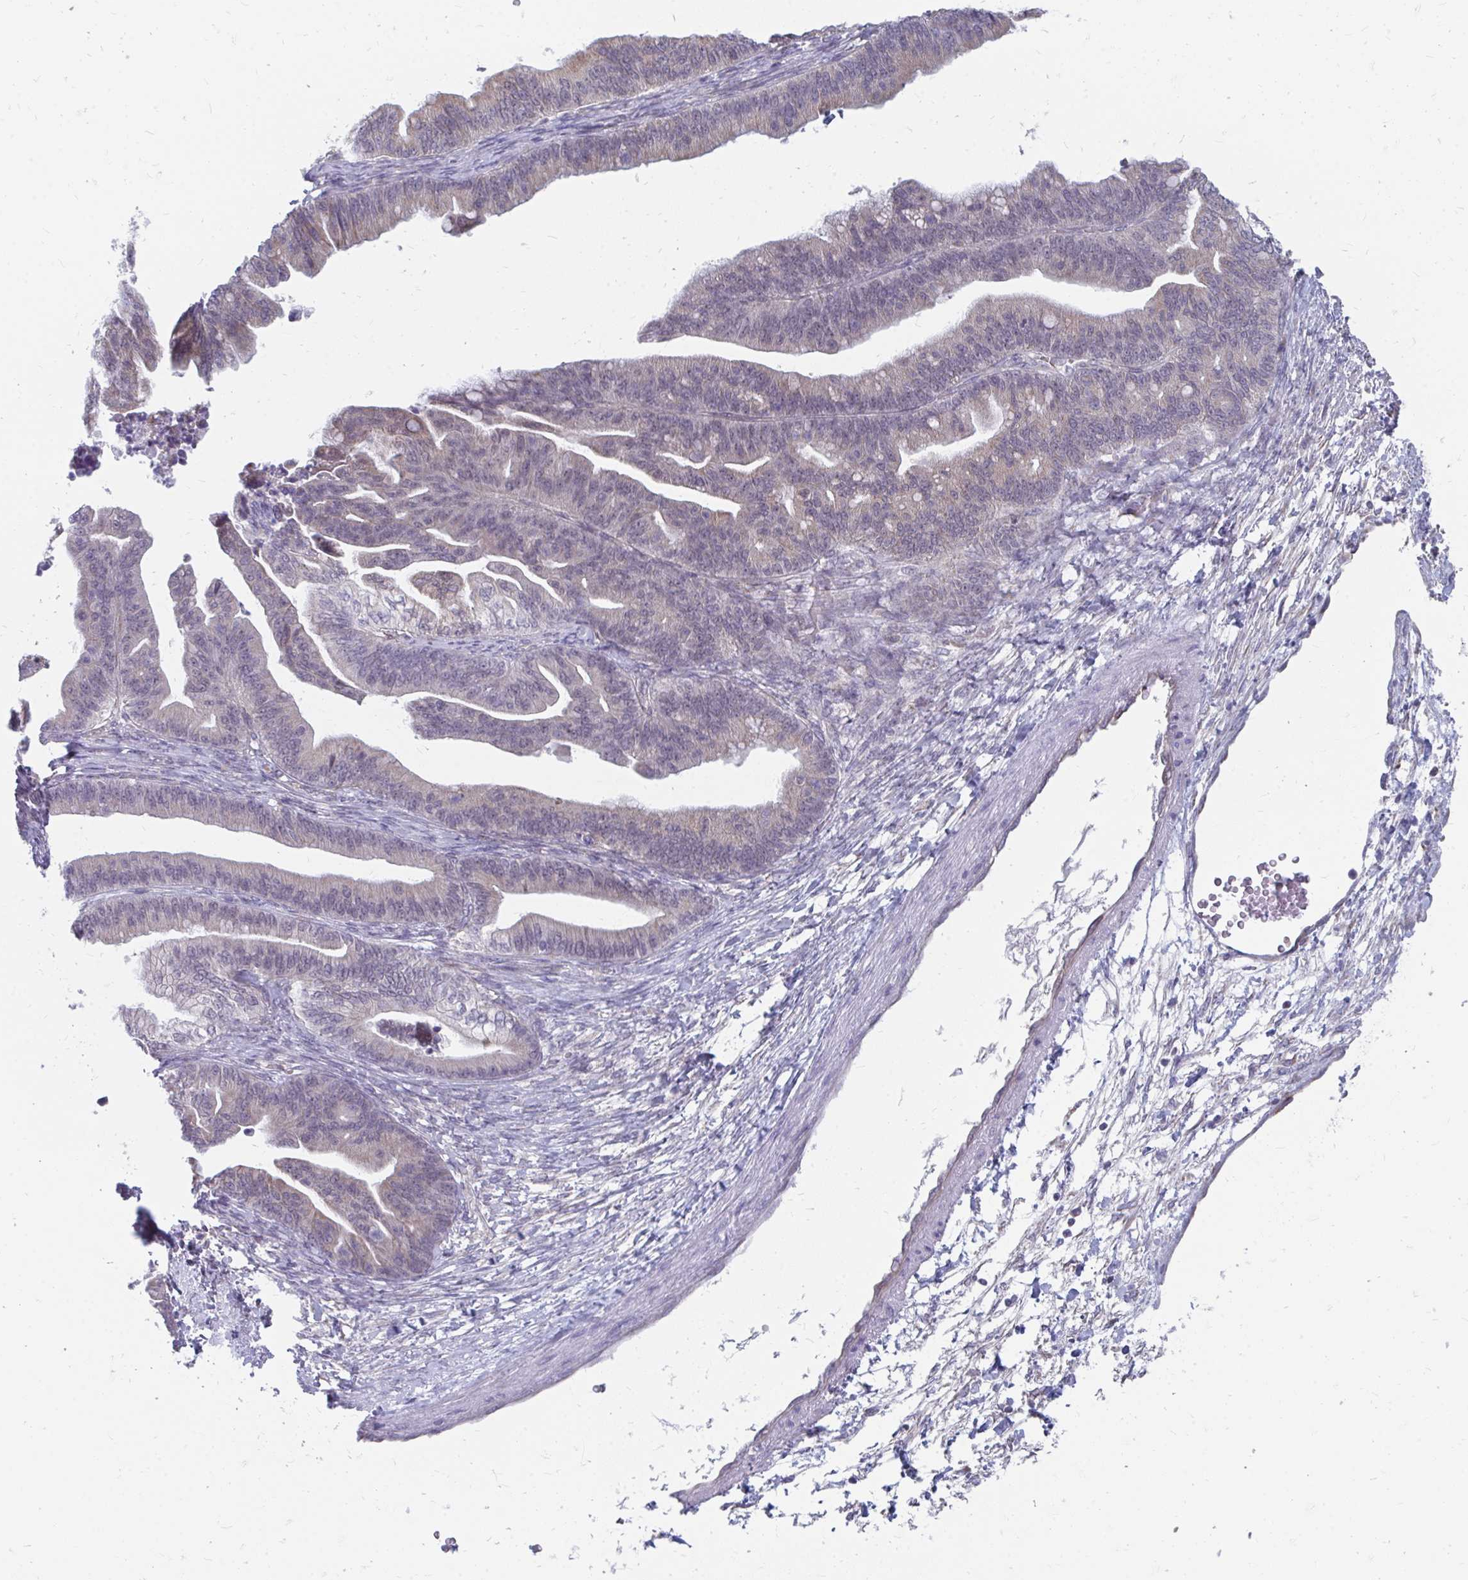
{"staining": {"intensity": "negative", "quantity": "none", "location": "none"}, "tissue": "ovarian cancer", "cell_type": "Tumor cells", "image_type": "cancer", "snomed": [{"axis": "morphology", "description": "Cystadenocarcinoma, mucinous, NOS"}, {"axis": "topography", "description": "Ovary"}], "caption": "Ovarian cancer (mucinous cystadenocarcinoma) stained for a protein using immunohistochemistry demonstrates no expression tumor cells.", "gene": "PABIR3", "patient": {"sex": "female", "age": 67}}